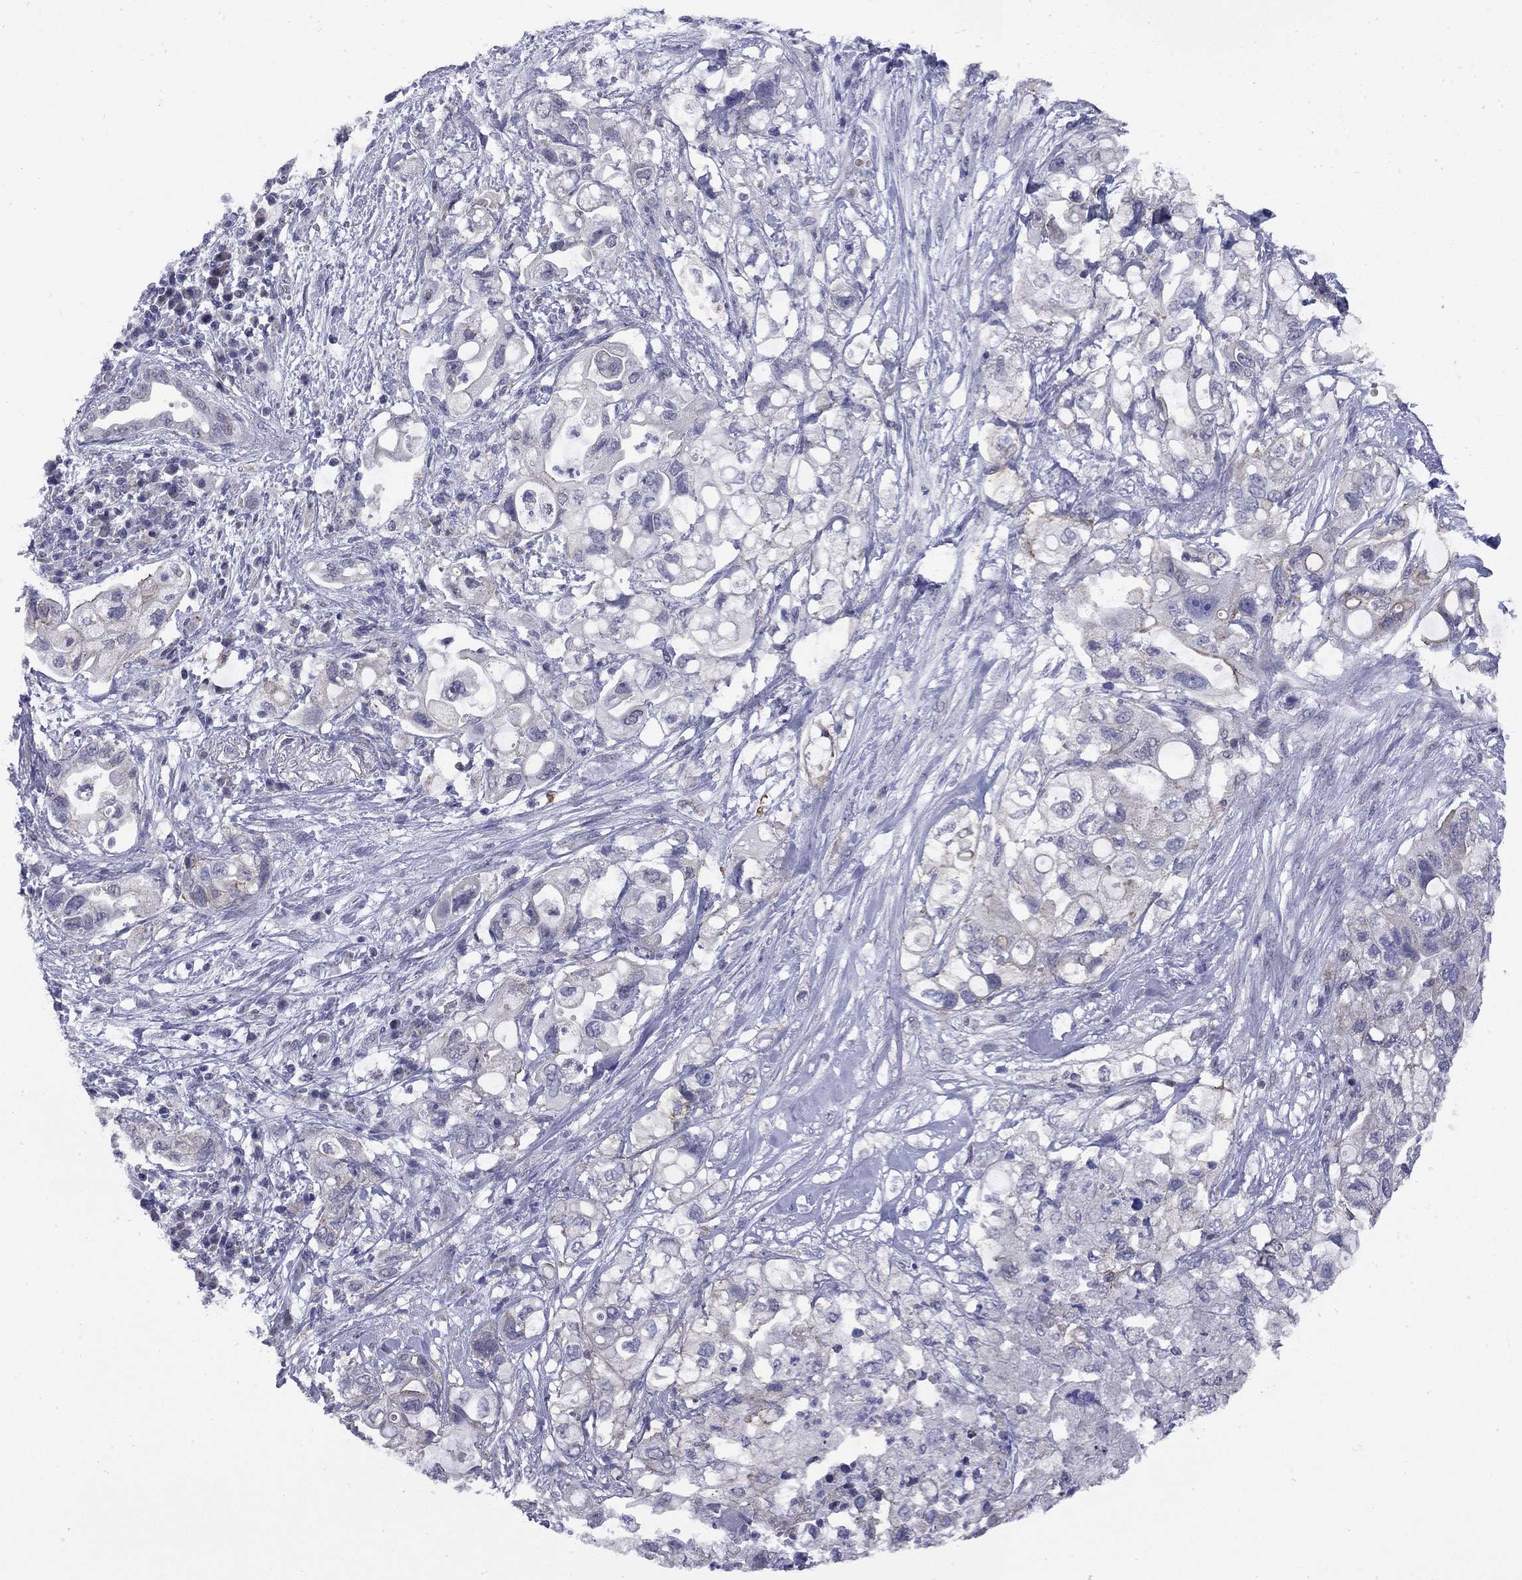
{"staining": {"intensity": "moderate", "quantity": "<25%", "location": "cytoplasmic/membranous"}, "tissue": "pancreatic cancer", "cell_type": "Tumor cells", "image_type": "cancer", "snomed": [{"axis": "morphology", "description": "Adenocarcinoma, NOS"}, {"axis": "topography", "description": "Pancreas"}], "caption": "Immunohistochemical staining of adenocarcinoma (pancreatic) displays low levels of moderate cytoplasmic/membranous expression in approximately <25% of tumor cells. (Brightfield microscopy of DAB IHC at high magnification).", "gene": "HTR4", "patient": {"sex": "female", "age": 72}}